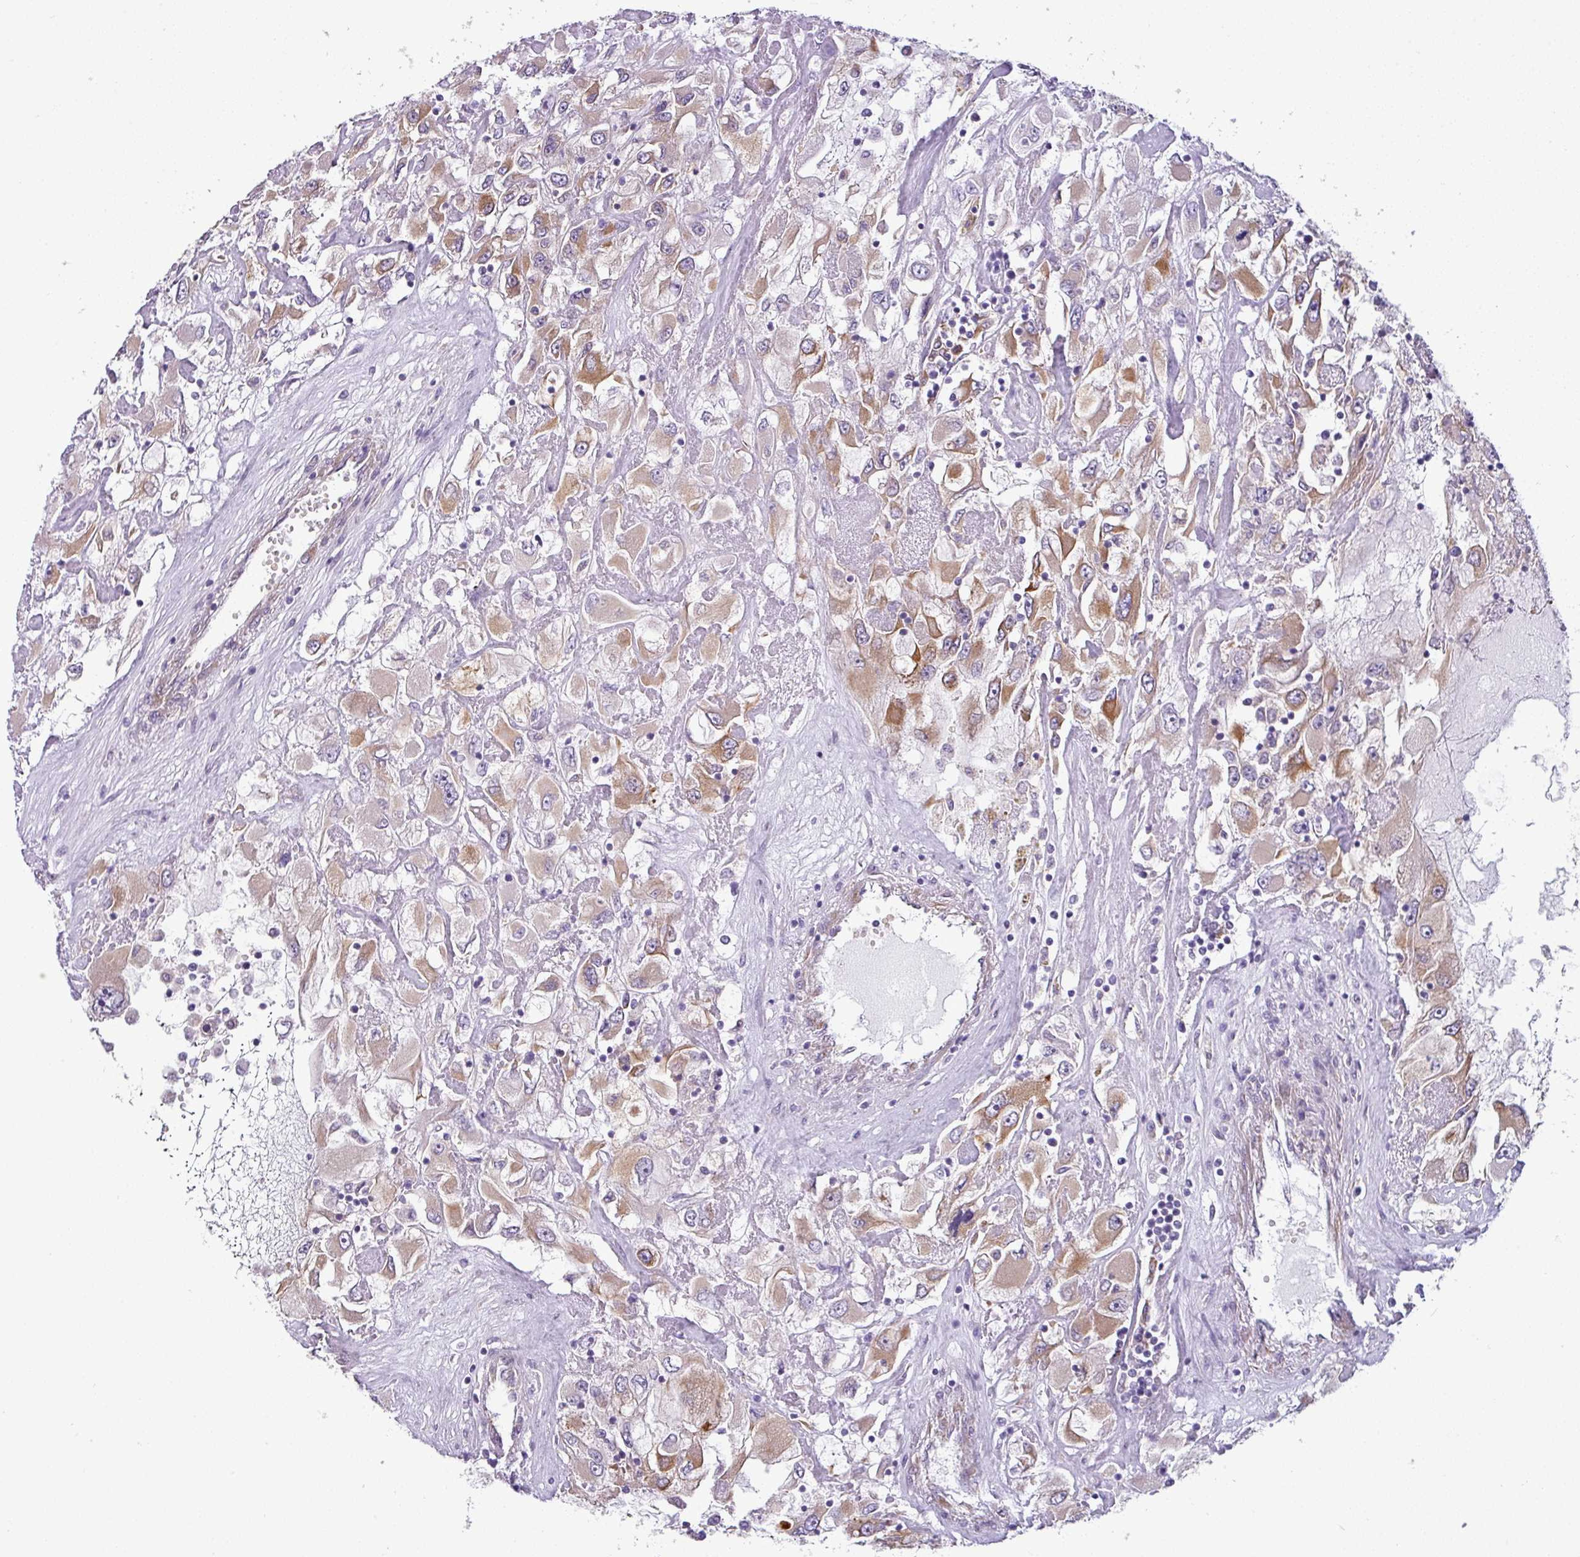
{"staining": {"intensity": "moderate", "quantity": ">75%", "location": "cytoplasmic/membranous"}, "tissue": "renal cancer", "cell_type": "Tumor cells", "image_type": "cancer", "snomed": [{"axis": "morphology", "description": "Adenocarcinoma, NOS"}, {"axis": "topography", "description": "Kidney"}], "caption": "Moderate cytoplasmic/membranous protein positivity is identified in about >75% of tumor cells in renal cancer. Nuclei are stained in blue.", "gene": "TOR1AIP2", "patient": {"sex": "female", "age": 52}}